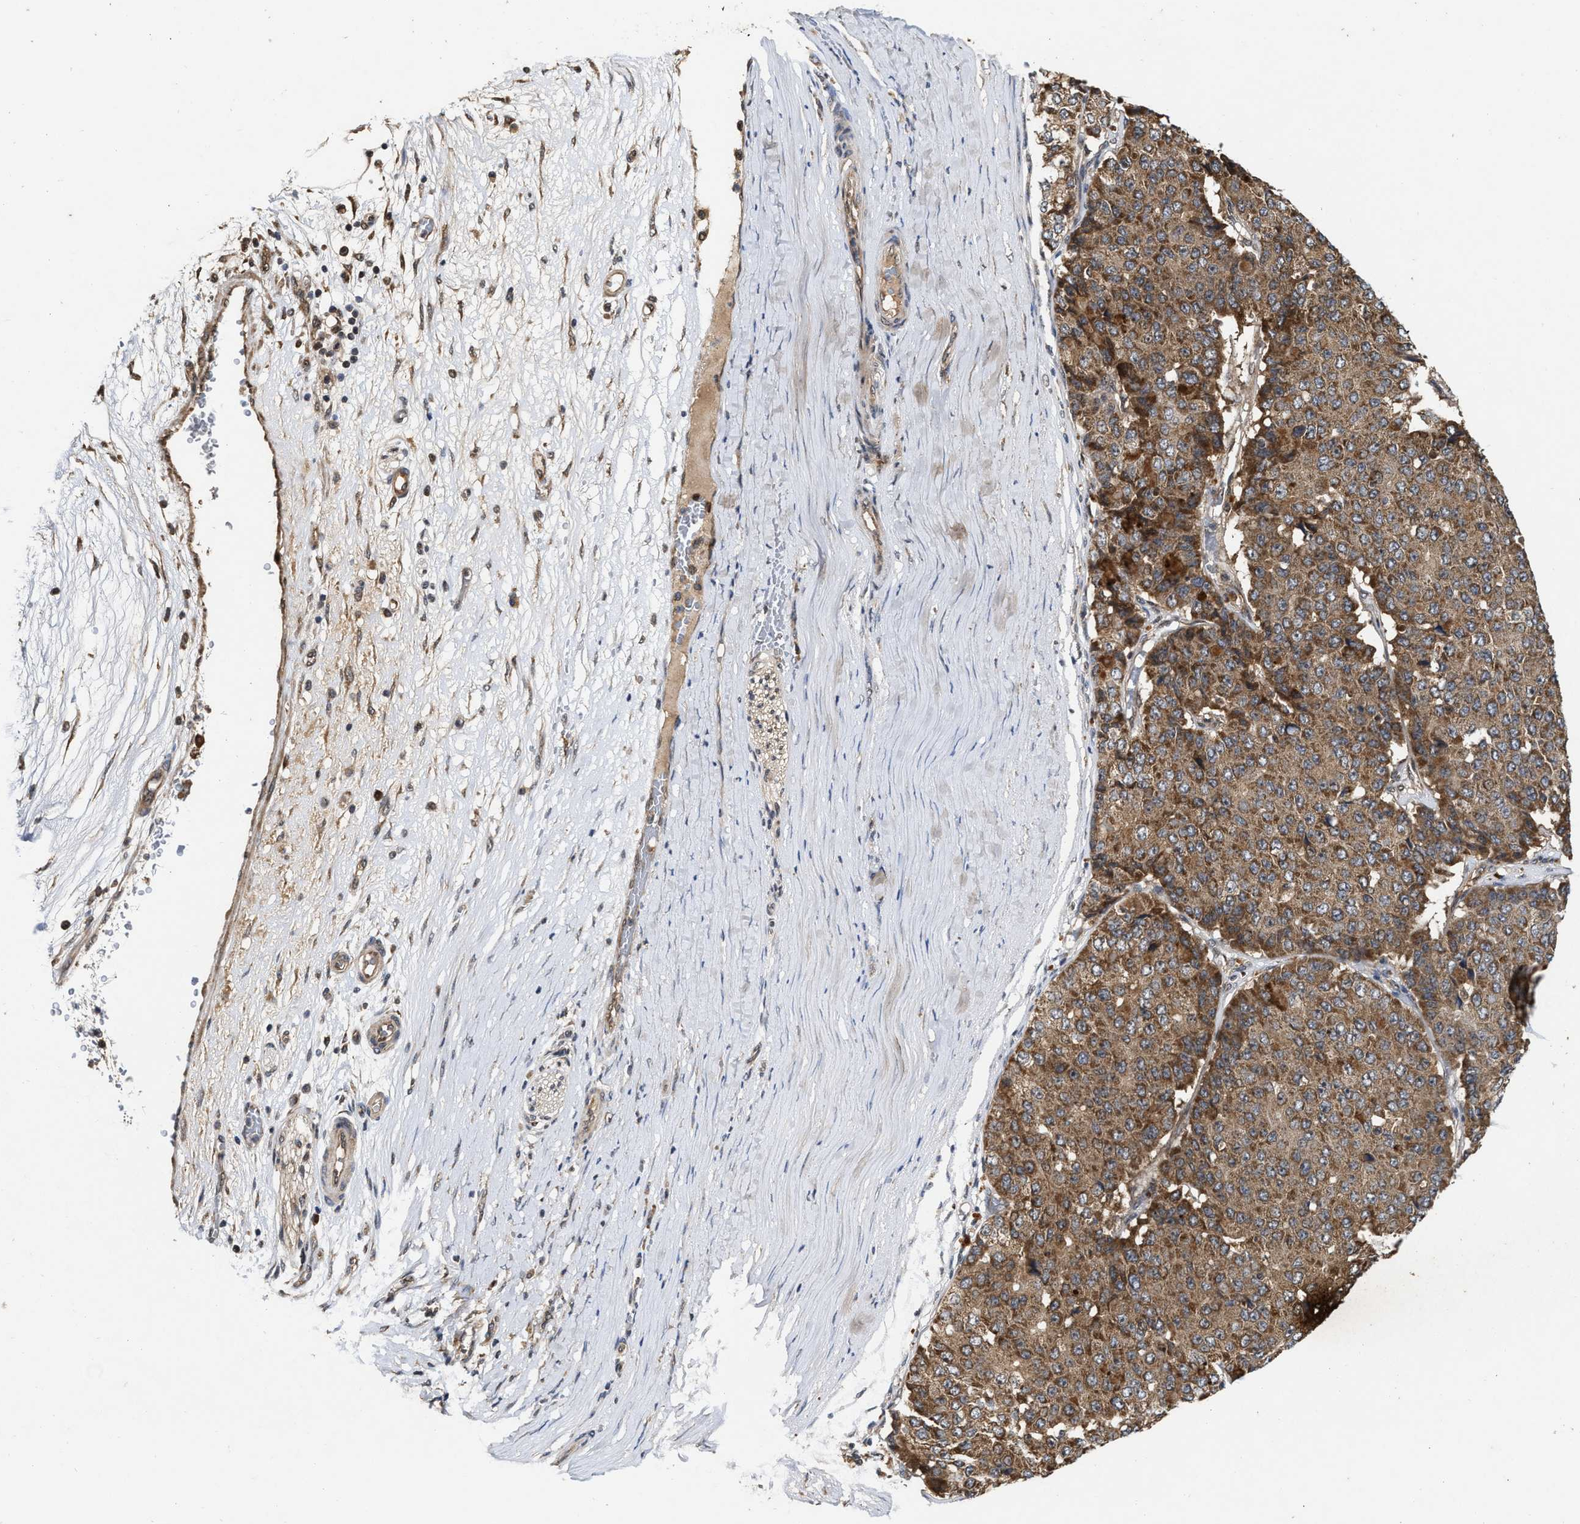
{"staining": {"intensity": "moderate", "quantity": ">75%", "location": "cytoplasmic/membranous"}, "tissue": "pancreatic cancer", "cell_type": "Tumor cells", "image_type": "cancer", "snomed": [{"axis": "morphology", "description": "Adenocarcinoma, NOS"}, {"axis": "topography", "description": "Pancreas"}], "caption": "Pancreatic adenocarcinoma stained for a protein exhibits moderate cytoplasmic/membranous positivity in tumor cells.", "gene": "CFLAR", "patient": {"sex": "male", "age": 50}}